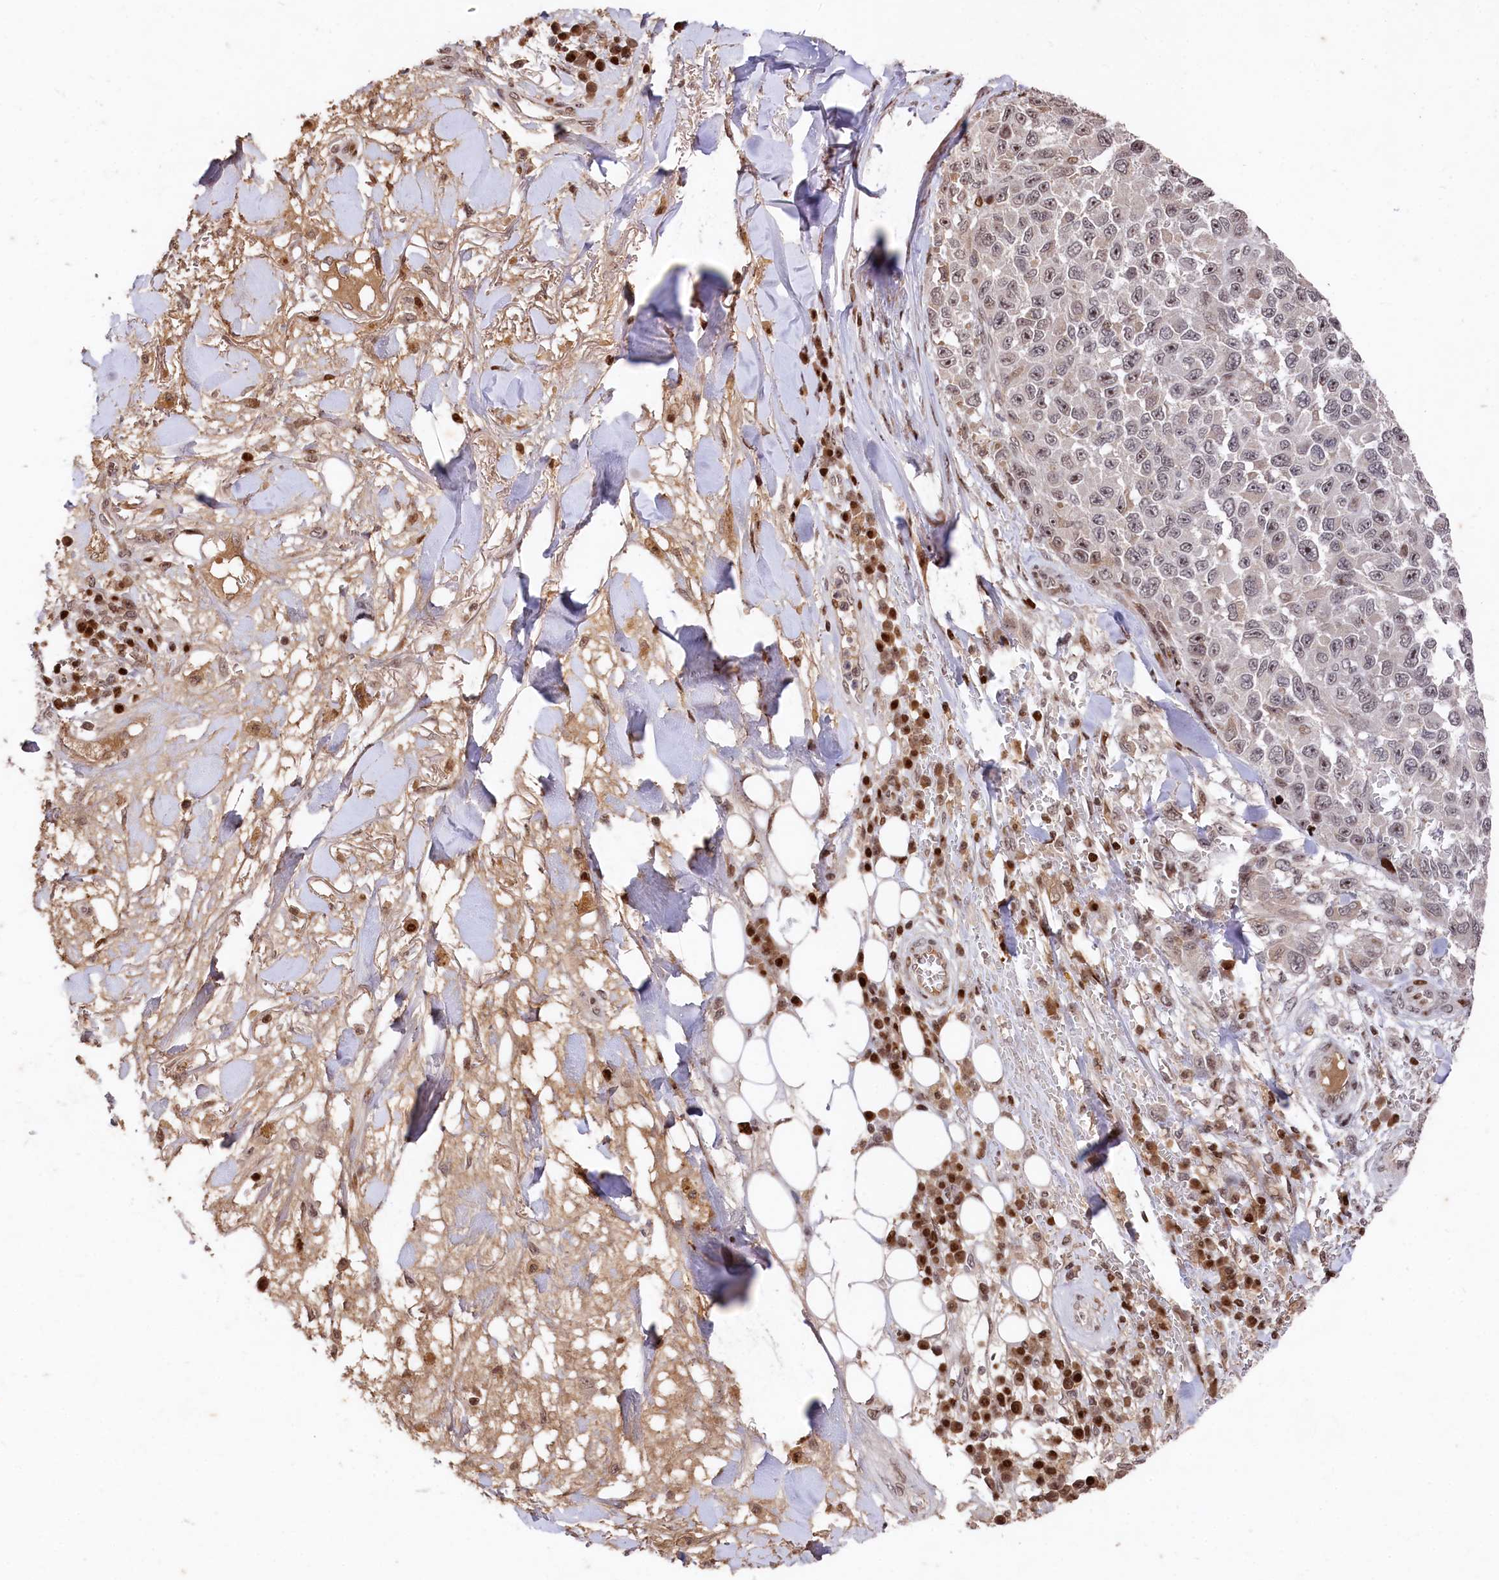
{"staining": {"intensity": "moderate", "quantity": "<25%", "location": "nuclear"}, "tissue": "melanoma", "cell_type": "Tumor cells", "image_type": "cancer", "snomed": [{"axis": "morphology", "description": "Normal tissue, NOS"}, {"axis": "morphology", "description": "Malignant melanoma, NOS"}, {"axis": "topography", "description": "Skin"}], "caption": "Malignant melanoma tissue displays moderate nuclear positivity in approximately <25% of tumor cells, visualized by immunohistochemistry.", "gene": "MCF2L2", "patient": {"sex": "female", "age": 96}}